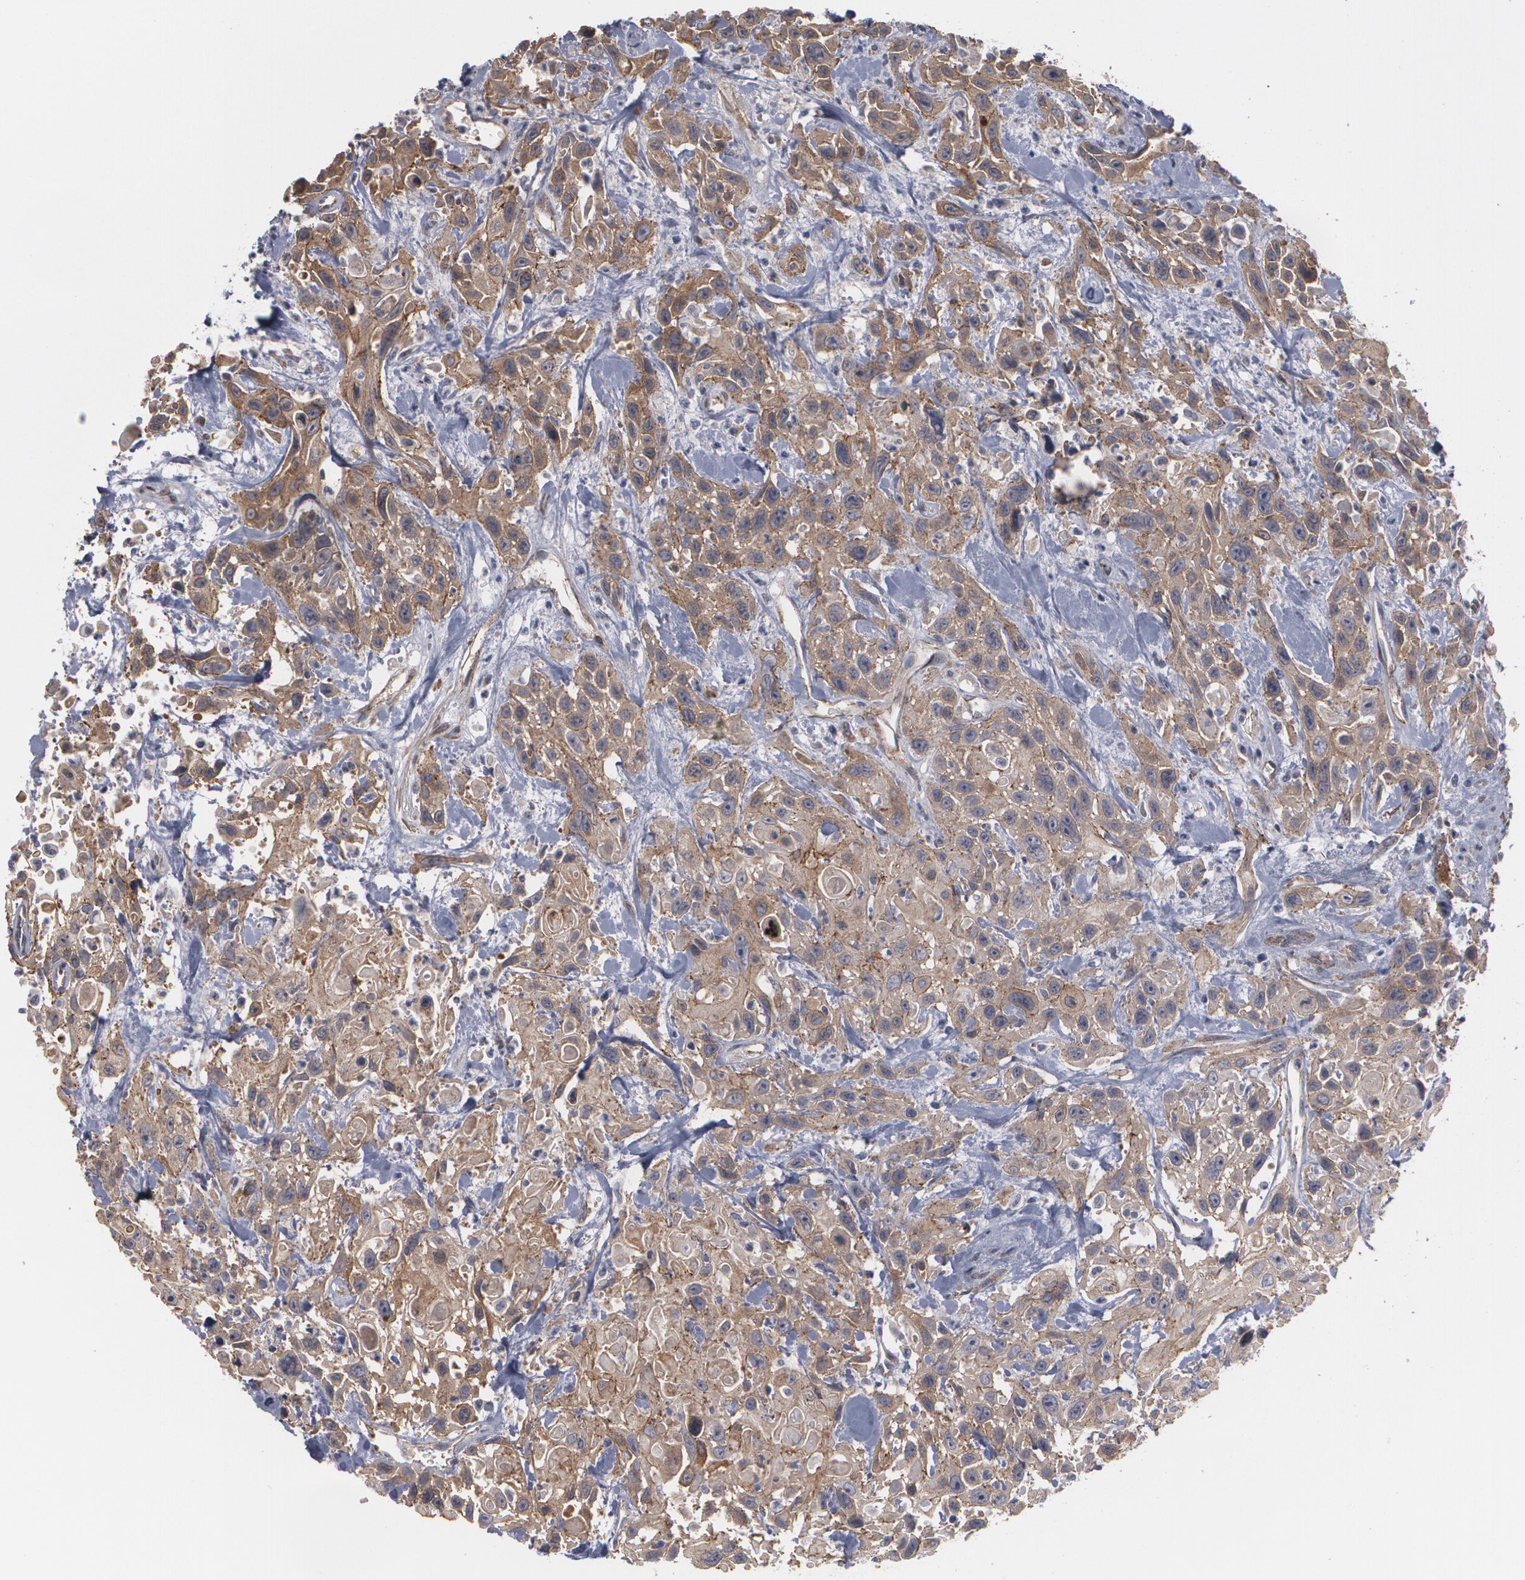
{"staining": {"intensity": "moderate", "quantity": ">75%", "location": "cytoplasmic/membranous"}, "tissue": "urothelial cancer", "cell_type": "Tumor cells", "image_type": "cancer", "snomed": [{"axis": "morphology", "description": "Urothelial carcinoma, High grade"}, {"axis": "topography", "description": "Urinary bladder"}], "caption": "The immunohistochemical stain labels moderate cytoplasmic/membranous positivity in tumor cells of high-grade urothelial carcinoma tissue. (DAB = brown stain, brightfield microscopy at high magnification).", "gene": "TJP1", "patient": {"sex": "female", "age": 84}}